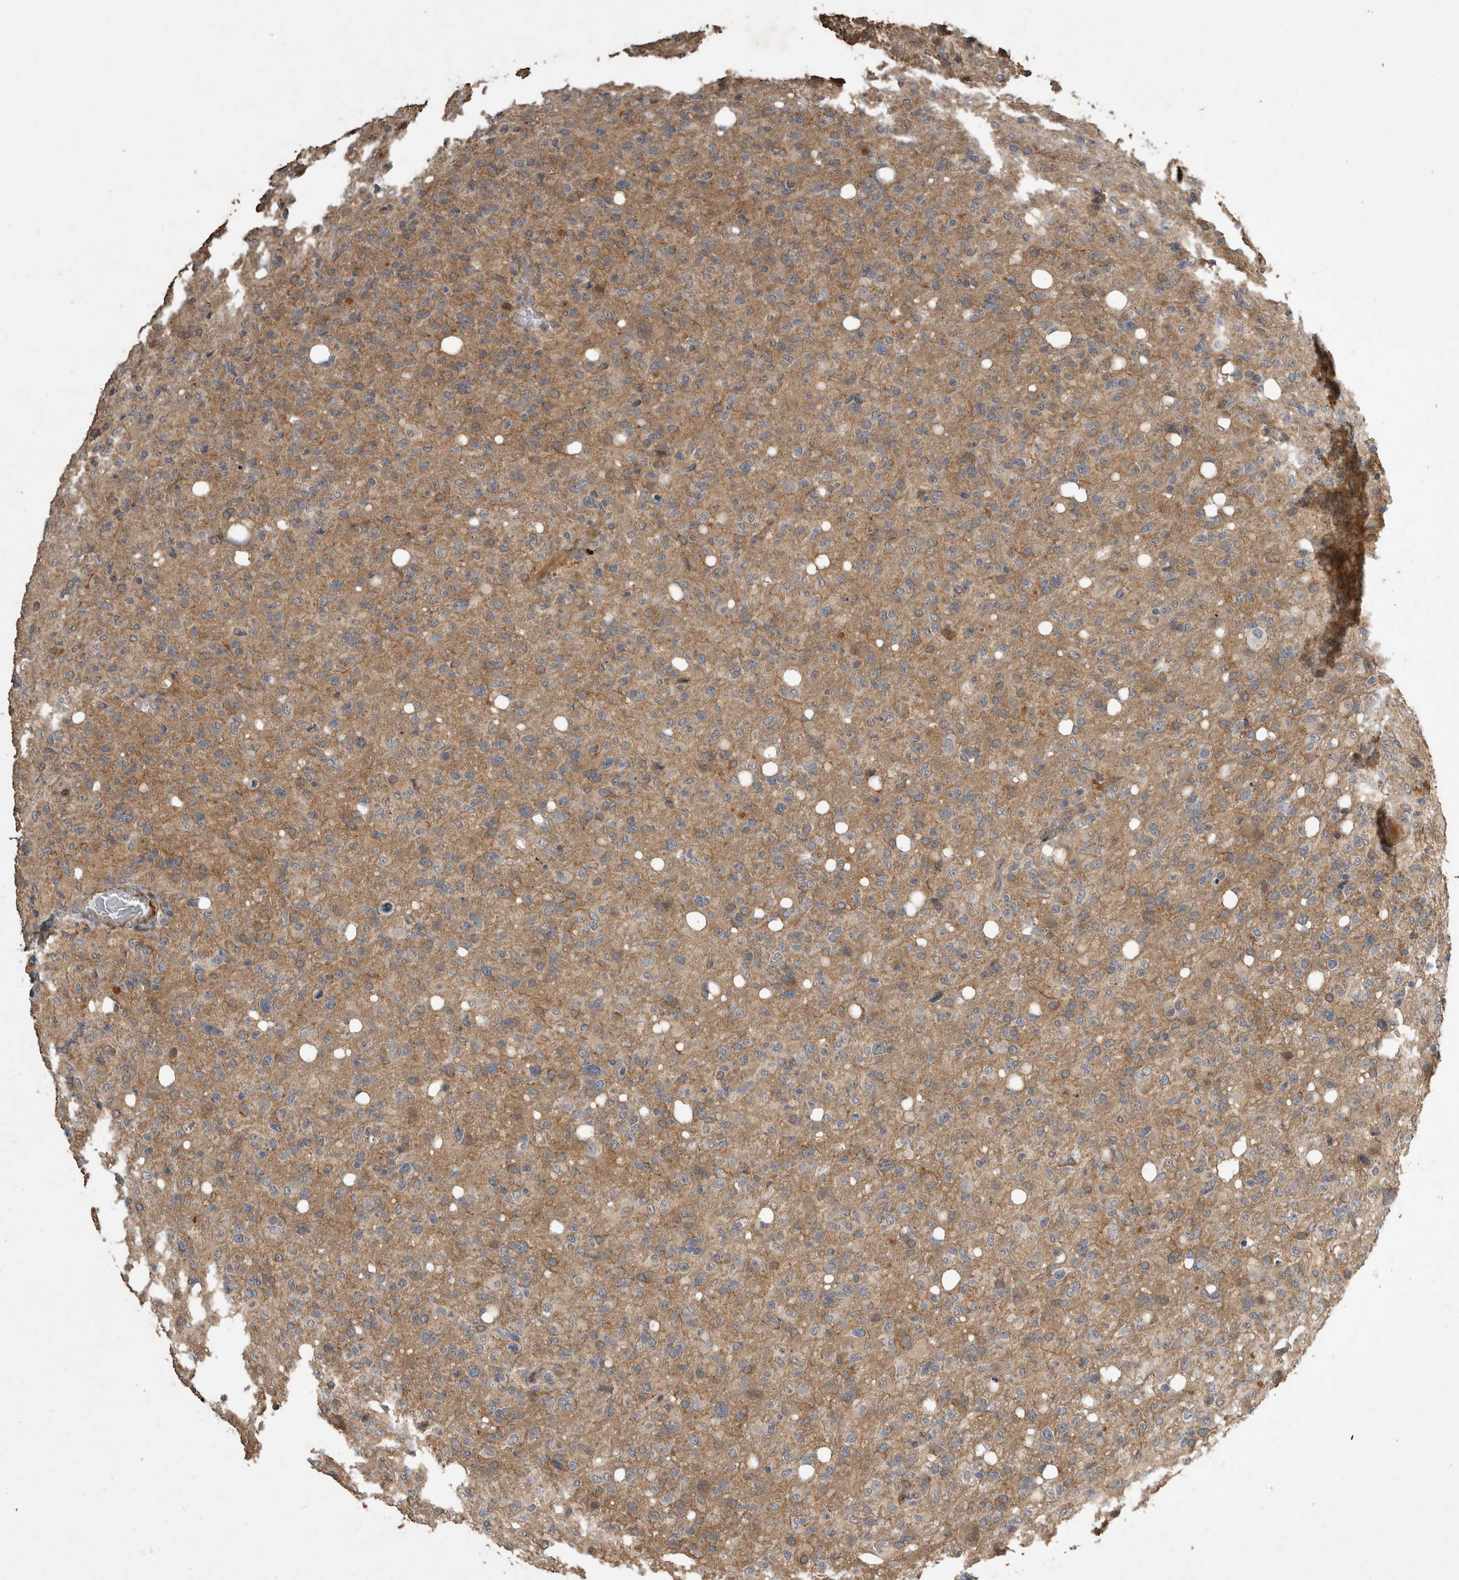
{"staining": {"intensity": "weak", "quantity": "<25%", "location": "cytoplasmic/membranous"}, "tissue": "glioma", "cell_type": "Tumor cells", "image_type": "cancer", "snomed": [{"axis": "morphology", "description": "Glioma, malignant, High grade"}, {"axis": "topography", "description": "Brain"}], "caption": "Glioma stained for a protein using immunohistochemistry (IHC) exhibits no expression tumor cells.", "gene": "RHPN1", "patient": {"sex": "female", "age": 57}}